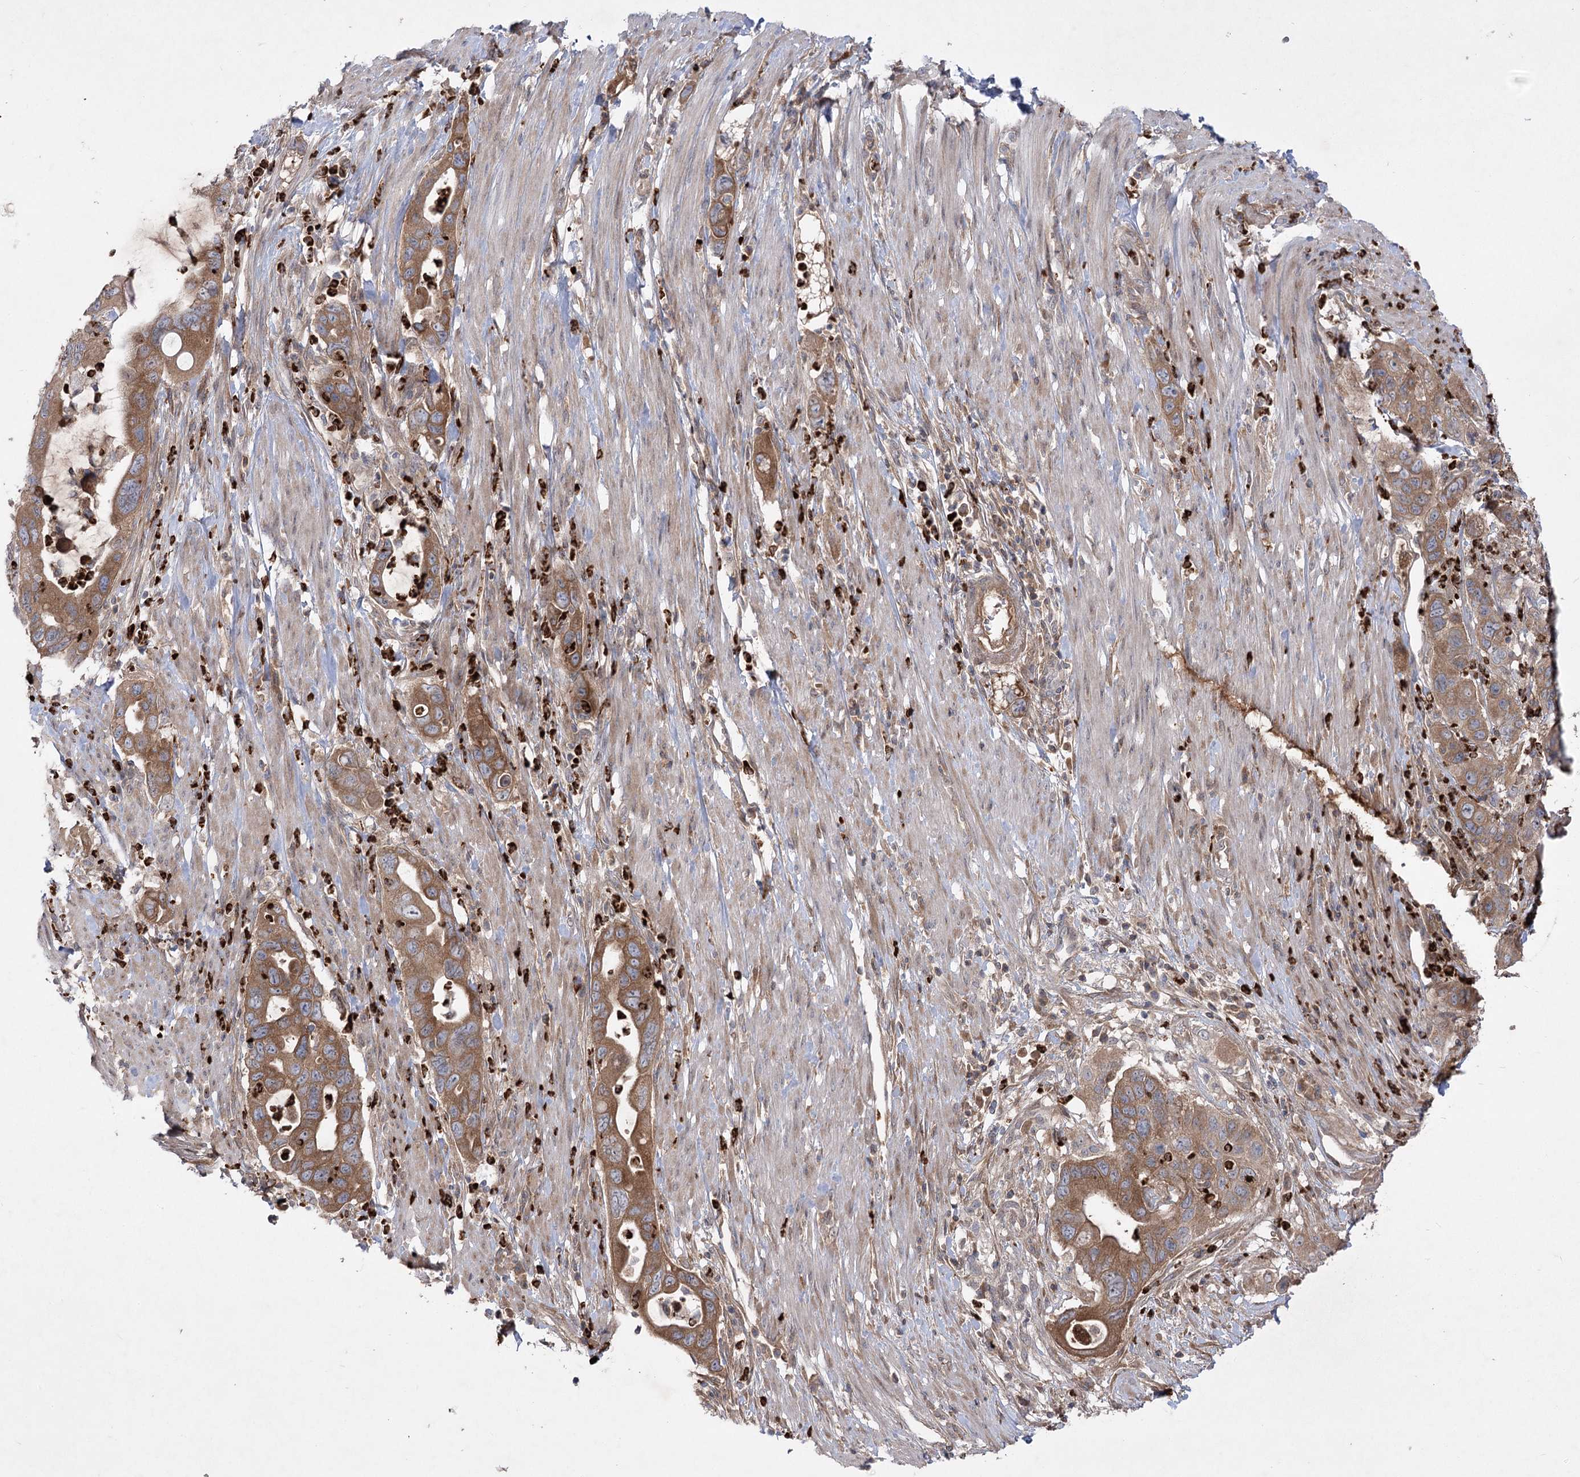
{"staining": {"intensity": "moderate", "quantity": ">75%", "location": "cytoplasmic/membranous"}, "tissue": "pancreatic cancer", "cell_type": "Tumor cells", "image_type": "cancer", "snomed": [{"axis": "morphology", "description": "Adenocarcinoma, NOS"}, {"axis": "topography", "description": "Pancreas"}], "caption": "Tumor cells exhibit medium levels of moderate cytoplasmic/membranous positivity in about >75% of cells in human pancreatic adenocarcinoma. (Stains: DAB in brown, nuclei in blue, Microscopy: brightfield microscopy at high magnification).", "gene": "PLEKHA5", "patient": {"sex": "female", "age": 71}}